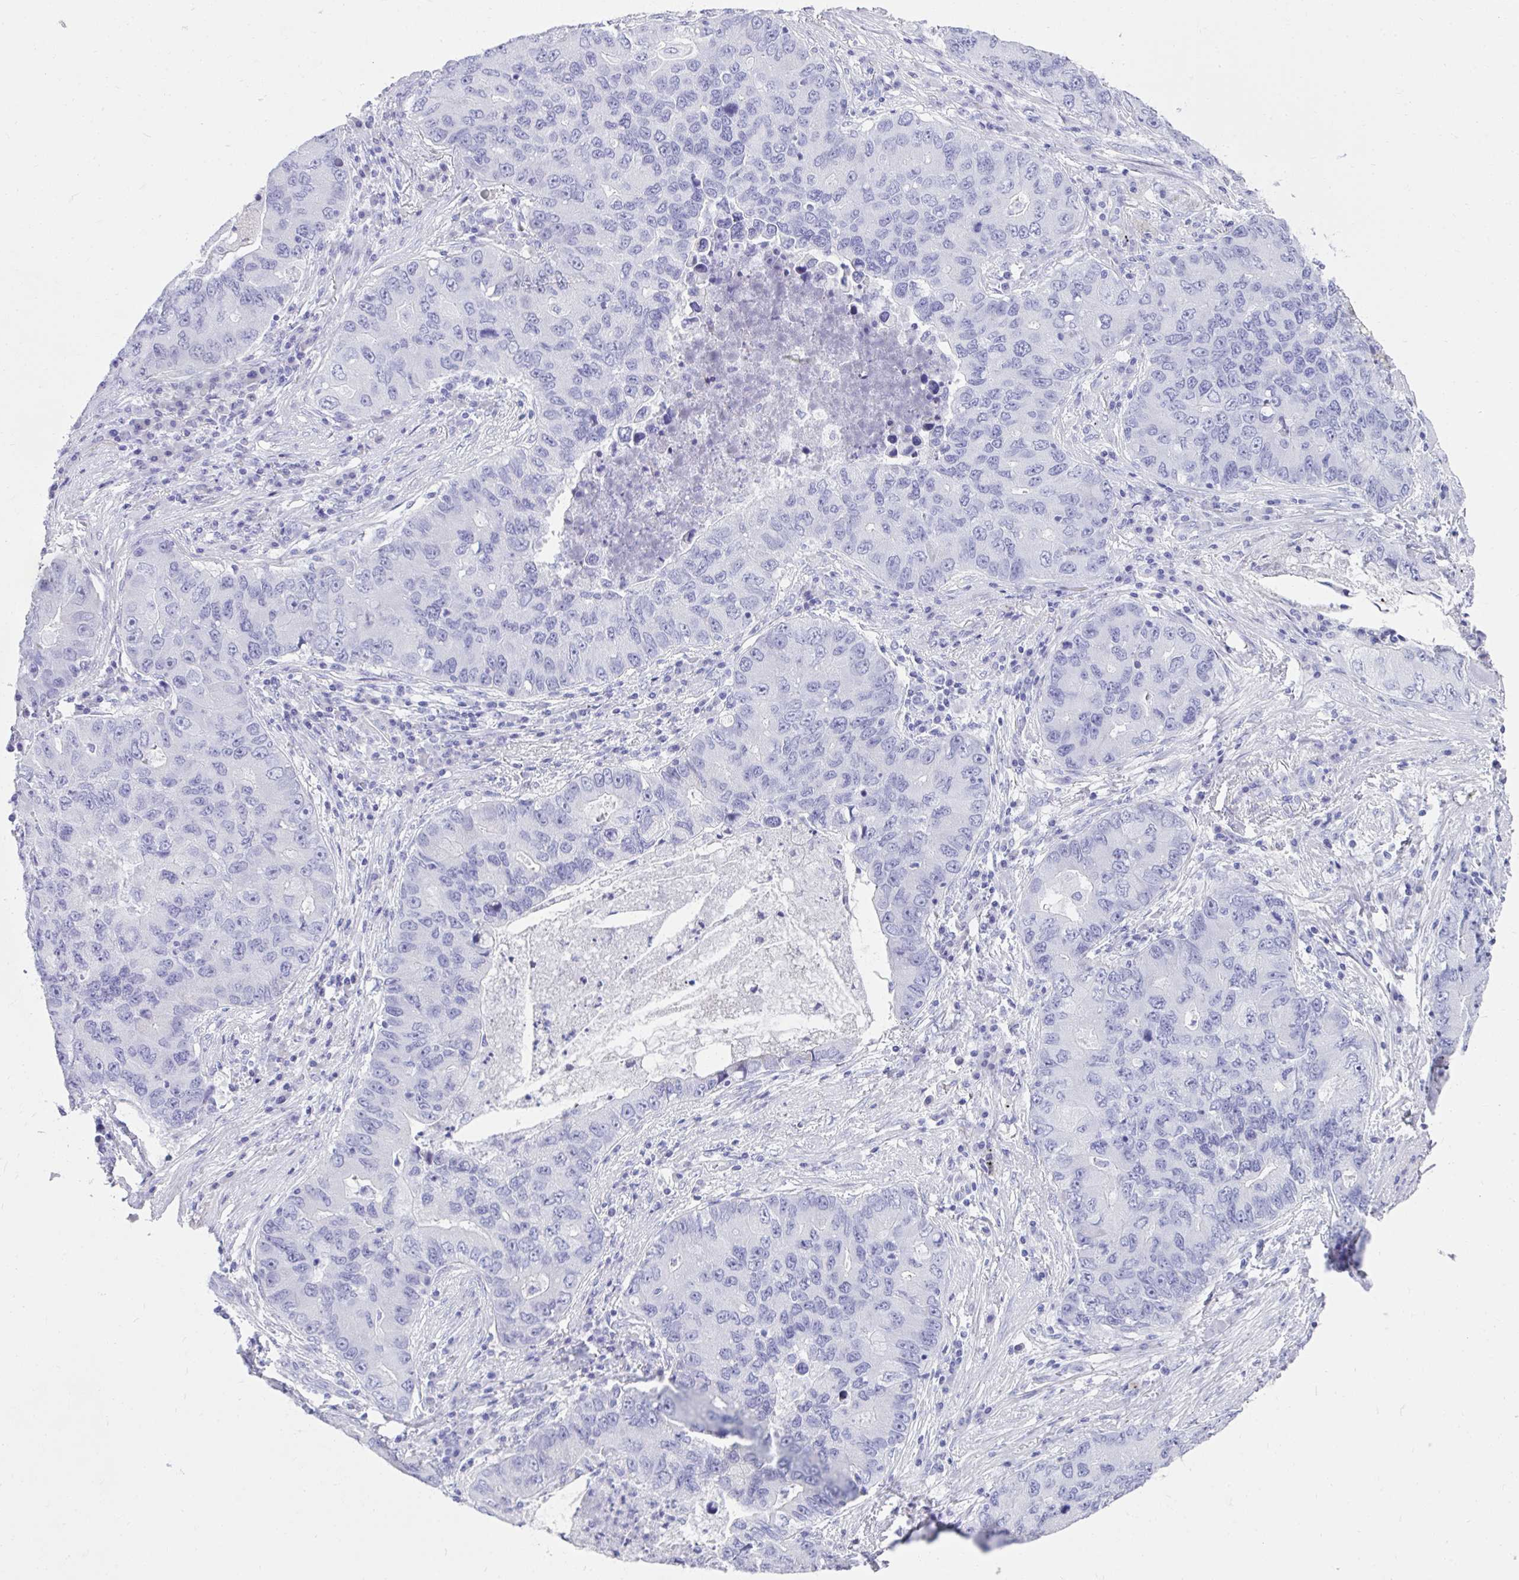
{"staining": {"intensity": "negative", "quantity": "none", "location": "none"}, "tissue": "lung cancer", "cell_type": "Tumor cells", "image_type": "cancer", "snomed": [{"axis": "morphology", "description": "Adenocarcinoma, NOS"}, {"axis": "morphology", "description": "Adenocarcinoma, metastatic, NOS"}, {"axis": "topography", "description": "Lymph node"}, {"axis": "topography", "description": "Lung"}], "caption": "An IHC photomicrograph of lung cancer (metastatic adenocarcinoma) is shown. There is no staining in tumor cells of lung cancer (metastatic adenocarcinoma).", "gene": "TNNT1", "patient": {"sex": "female", "age": 54}}